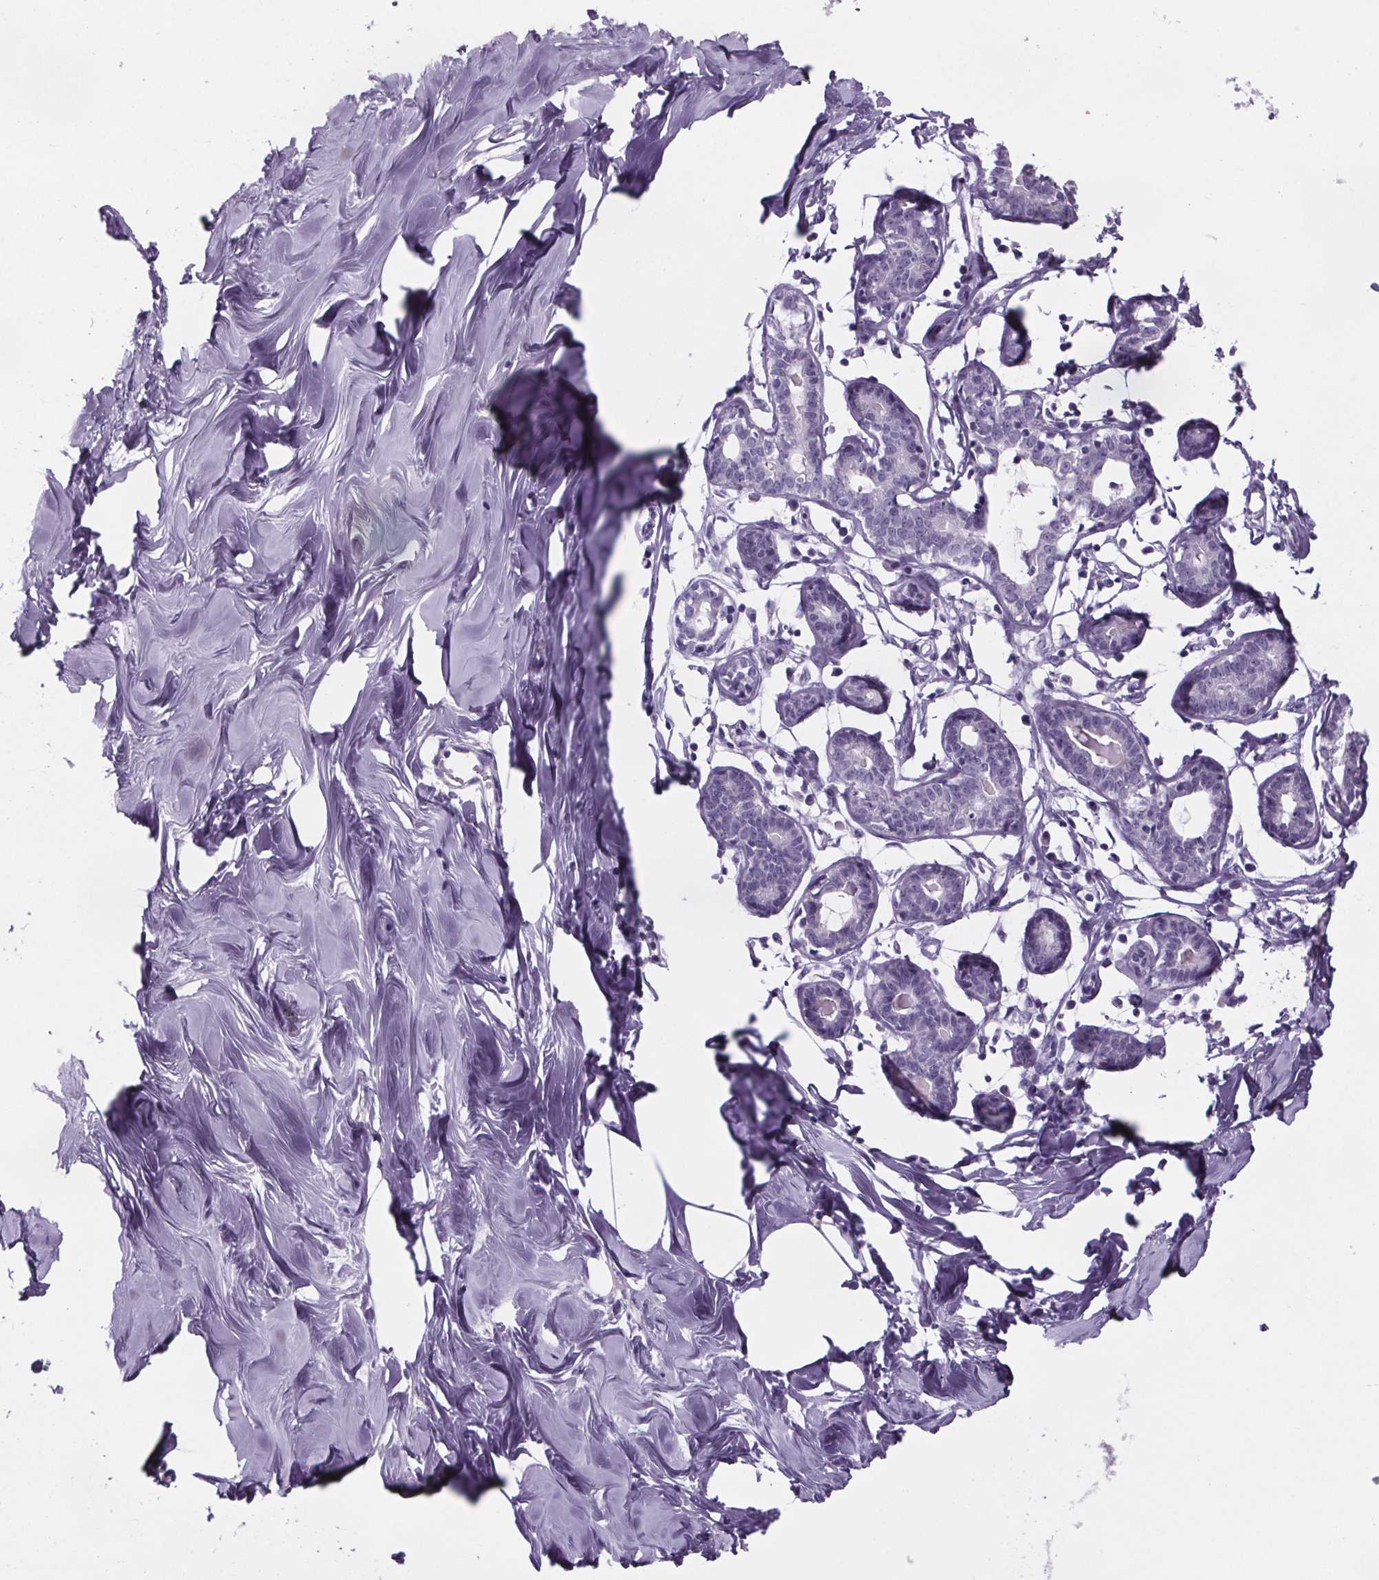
{"staining": {"intensity": "negative", "quantity": "none", "location": "none"}, "tissue": "breast", "cell_type": "Adipocytes", "image_type": "normal", "snomed": [{"axis": "morphology", "description": "Normal tissue, NOS"}, {"axis": "topography", "description": "Breast"}], "caption": "High power microscopy image of an immunohistochemistry photomicrograph of normal breast, revealing no significant staining in adipocytes. Brightfield microscopy of IHC stained with DAB (3,3'-diaminobenzidine) (brown) and hematoxylin (blue), captured at high magnification.", "gene": "CUBN", "patient": {"sex": "female", "age": 27}}